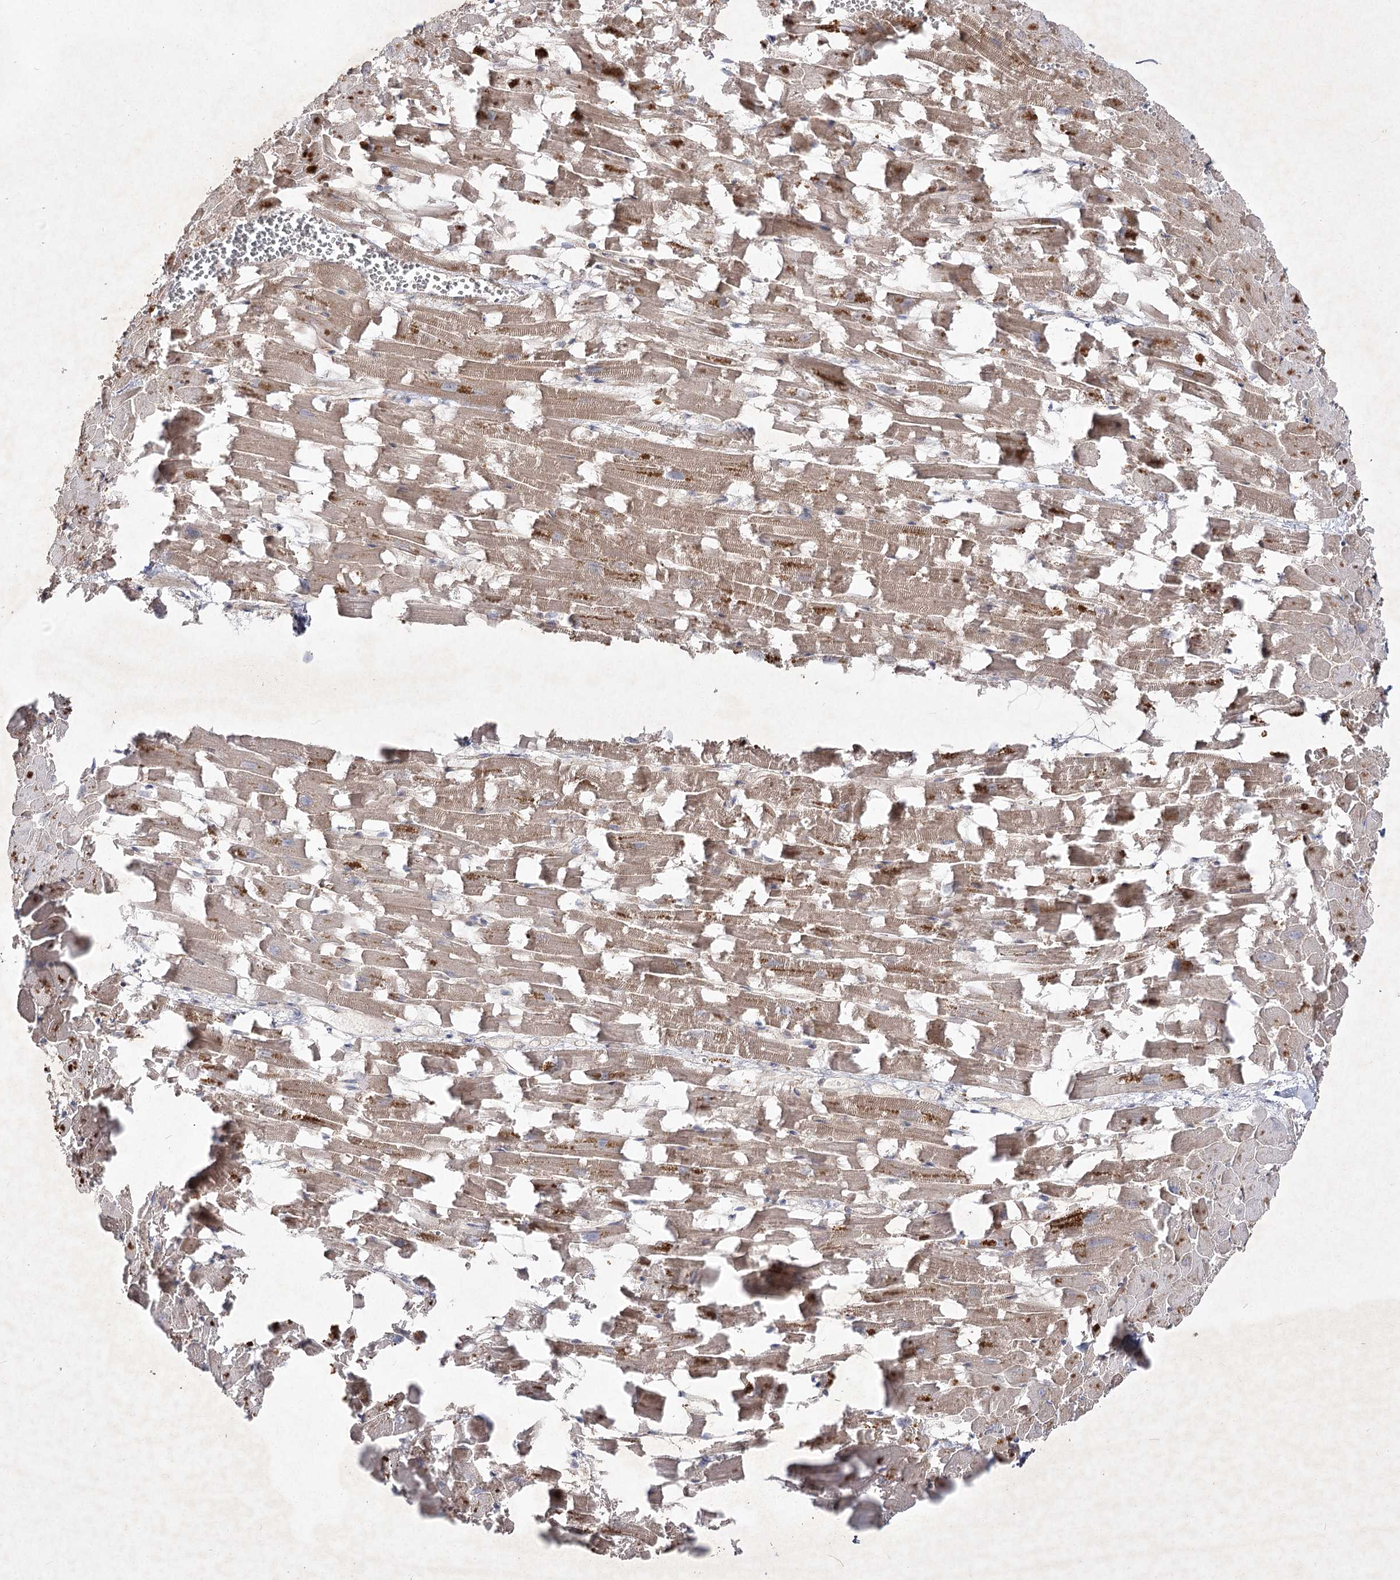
{"staining": {"intensity": "moderate", "quantity": ">75%", "location": "cytoplasmic/membranous"}, "tissue": "heart muscle", "cell_type": "Cardiomyocytes", "image_type": "normal", "snomed": [{"axis": "morphology", "description": "Normal tissue, NOS"}, {"axis": "topography", "description": "Heart"}], "caption": "A medium amount of moderate cytoplasmic/membranous staining is appreciated in about >75% of cardiomyocytes in normal heart muscle.", "gene": "CIB2", "patient": {"sex": "female", "age": 64}}